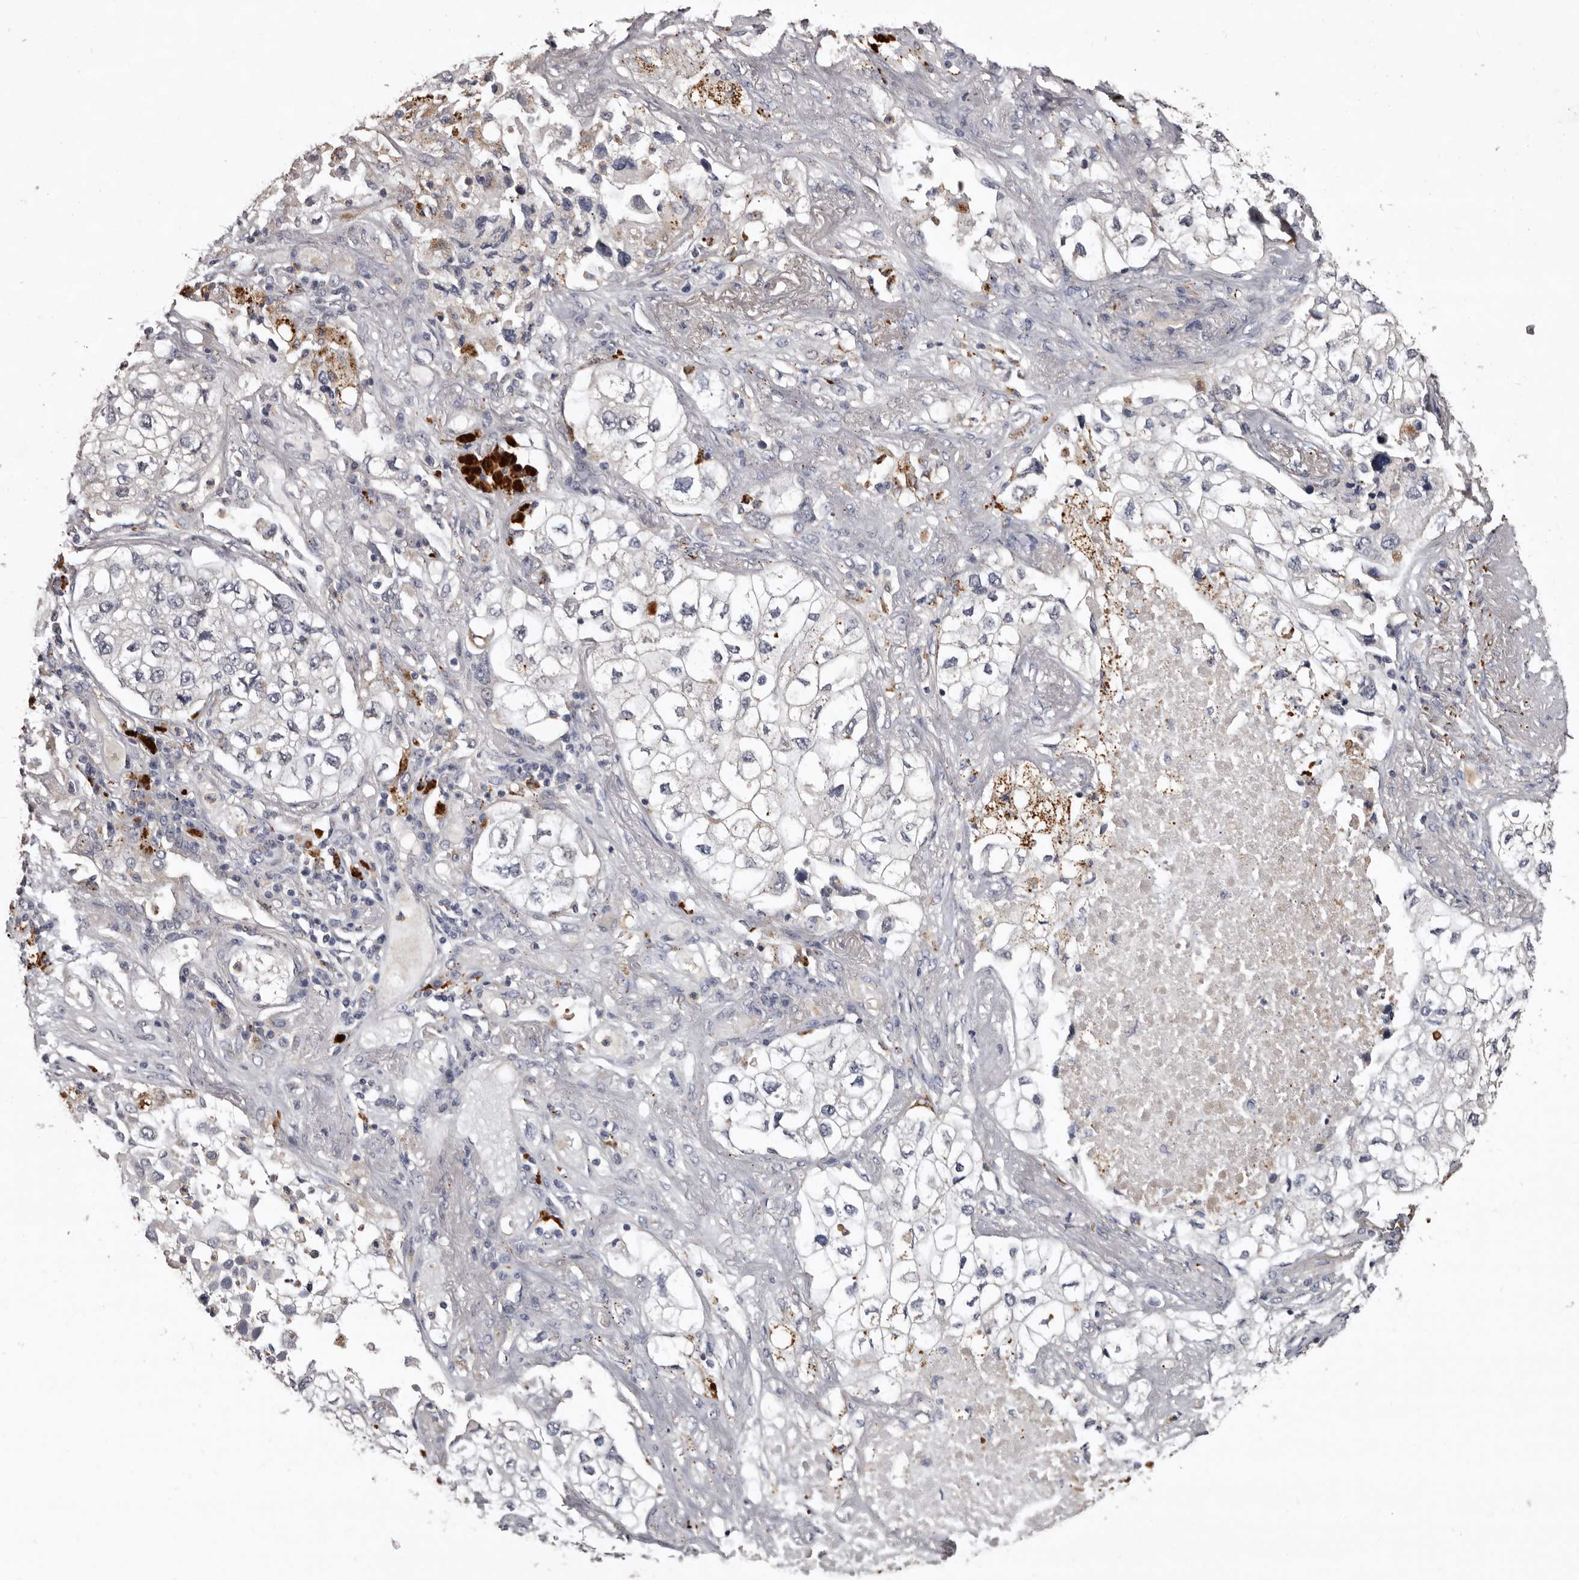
{"staining": {"intensity": "negative", "quantity": "none", "location": "none"}, "tissue": "lung cancer", "cell_type": "Tumor cells", "image_type": "cancer", "snomed": [{"axis": "morphology", "description": "Adenocarcinoma, NOS"}, {"axis": "topography", "description": "Lung"}], "caption": "This is a photomicrograph of IHC staining of lung cancer (adenocarcinoma), which shows no positivity in tumor cells.", "gene": "SLC10A4", "patient": {"sex": "male", "age": 63}}